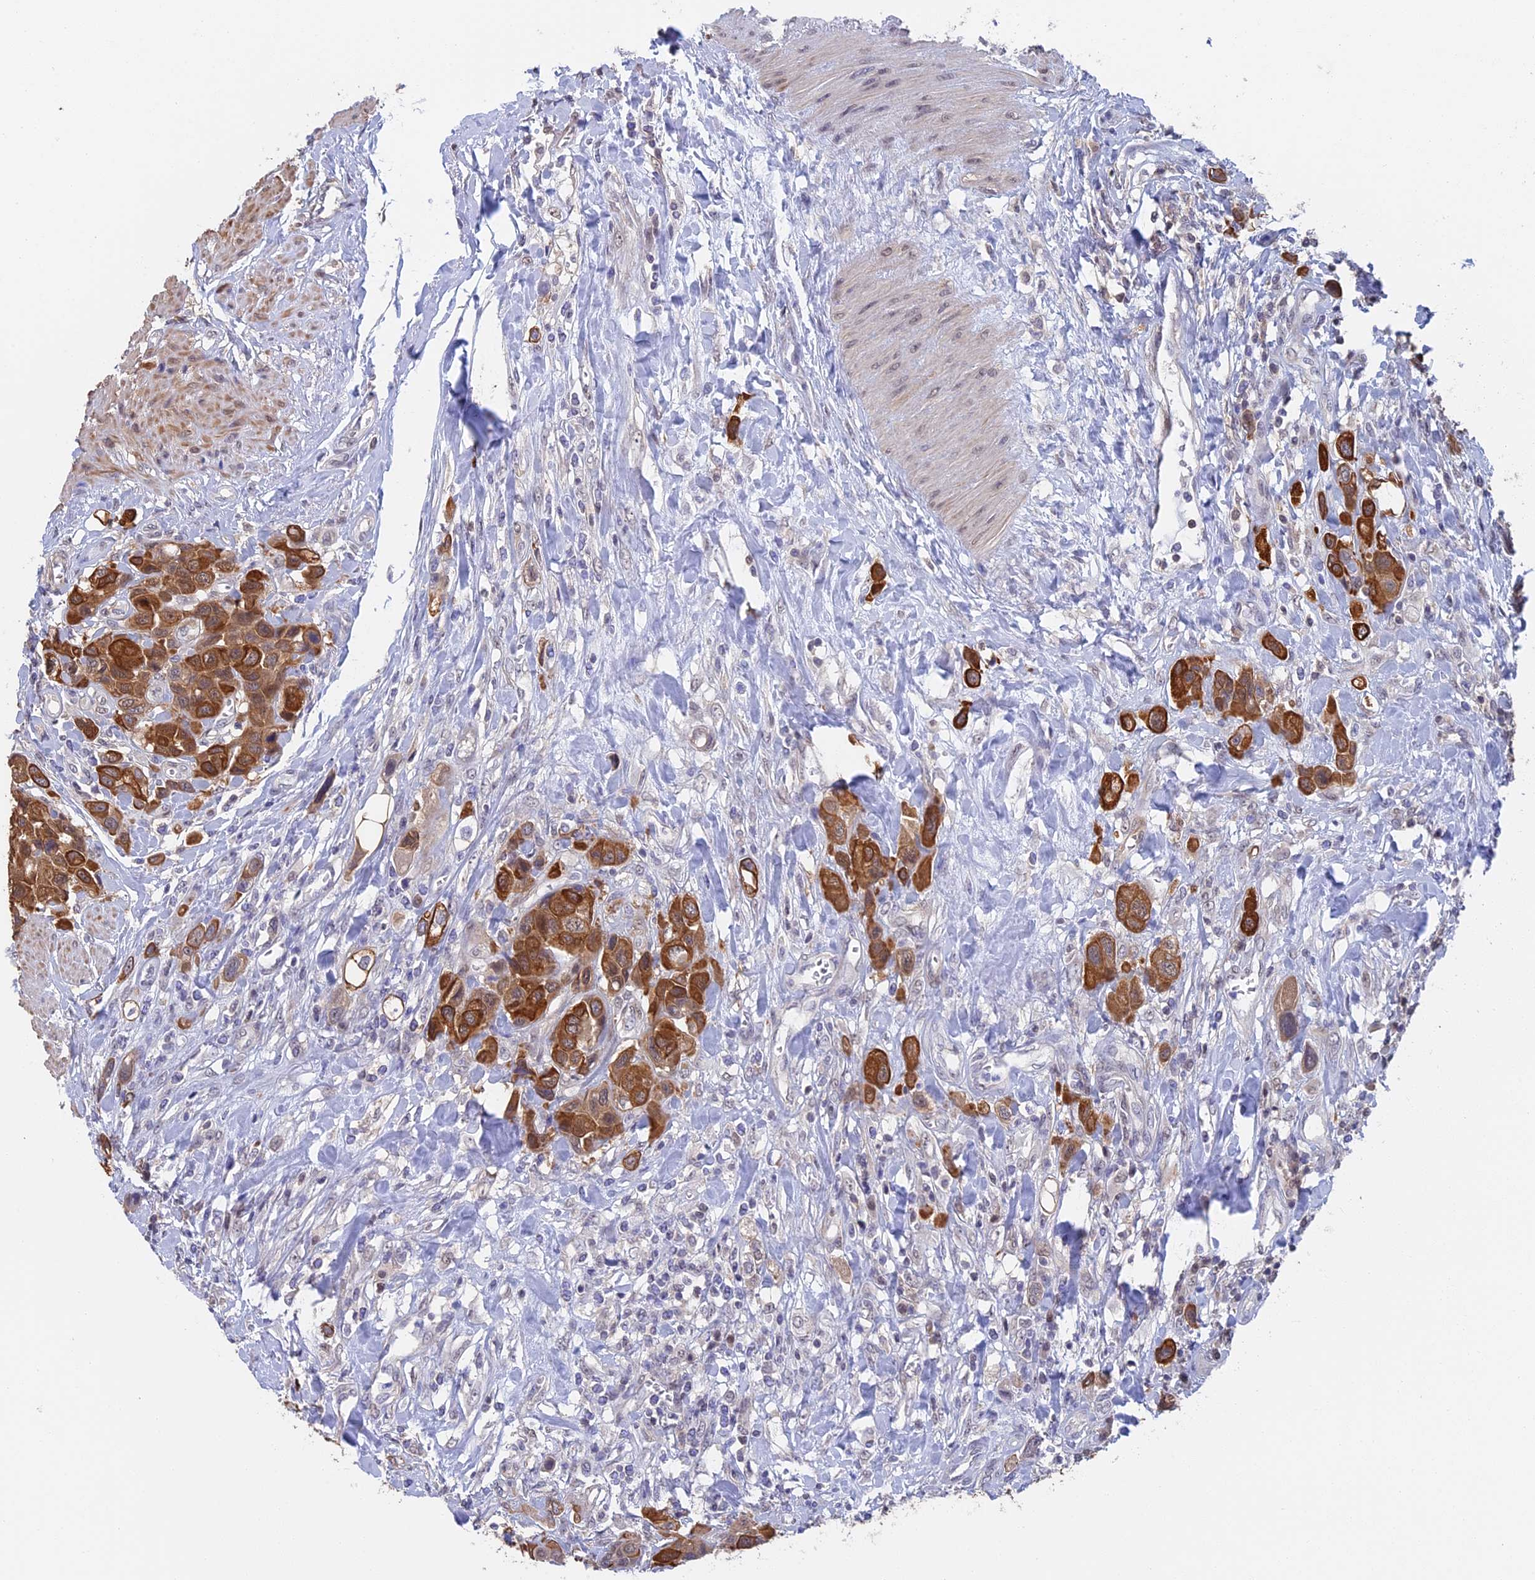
{"staining": {"intensity": "strong", "quantity": ">75%", "location": "cytoplasmic/membranous"}, "tissue": "urothelial cancer", "cell_type": "Tumor cells", "image_type": "cancer", "snomed": [{"axis": "morphology", "description": "Urothelial carcinoma, High grade"}, {"axis": "topography", "description": "Urinary bladder"}], "caption": "Protein staining shows strong cytoplasmic/membranous staining in about >75% of tumor cells in urothelial carcinoma (high-grade).", "gene": "STUB1", "patient": {"sex": "male", "age": 50}}